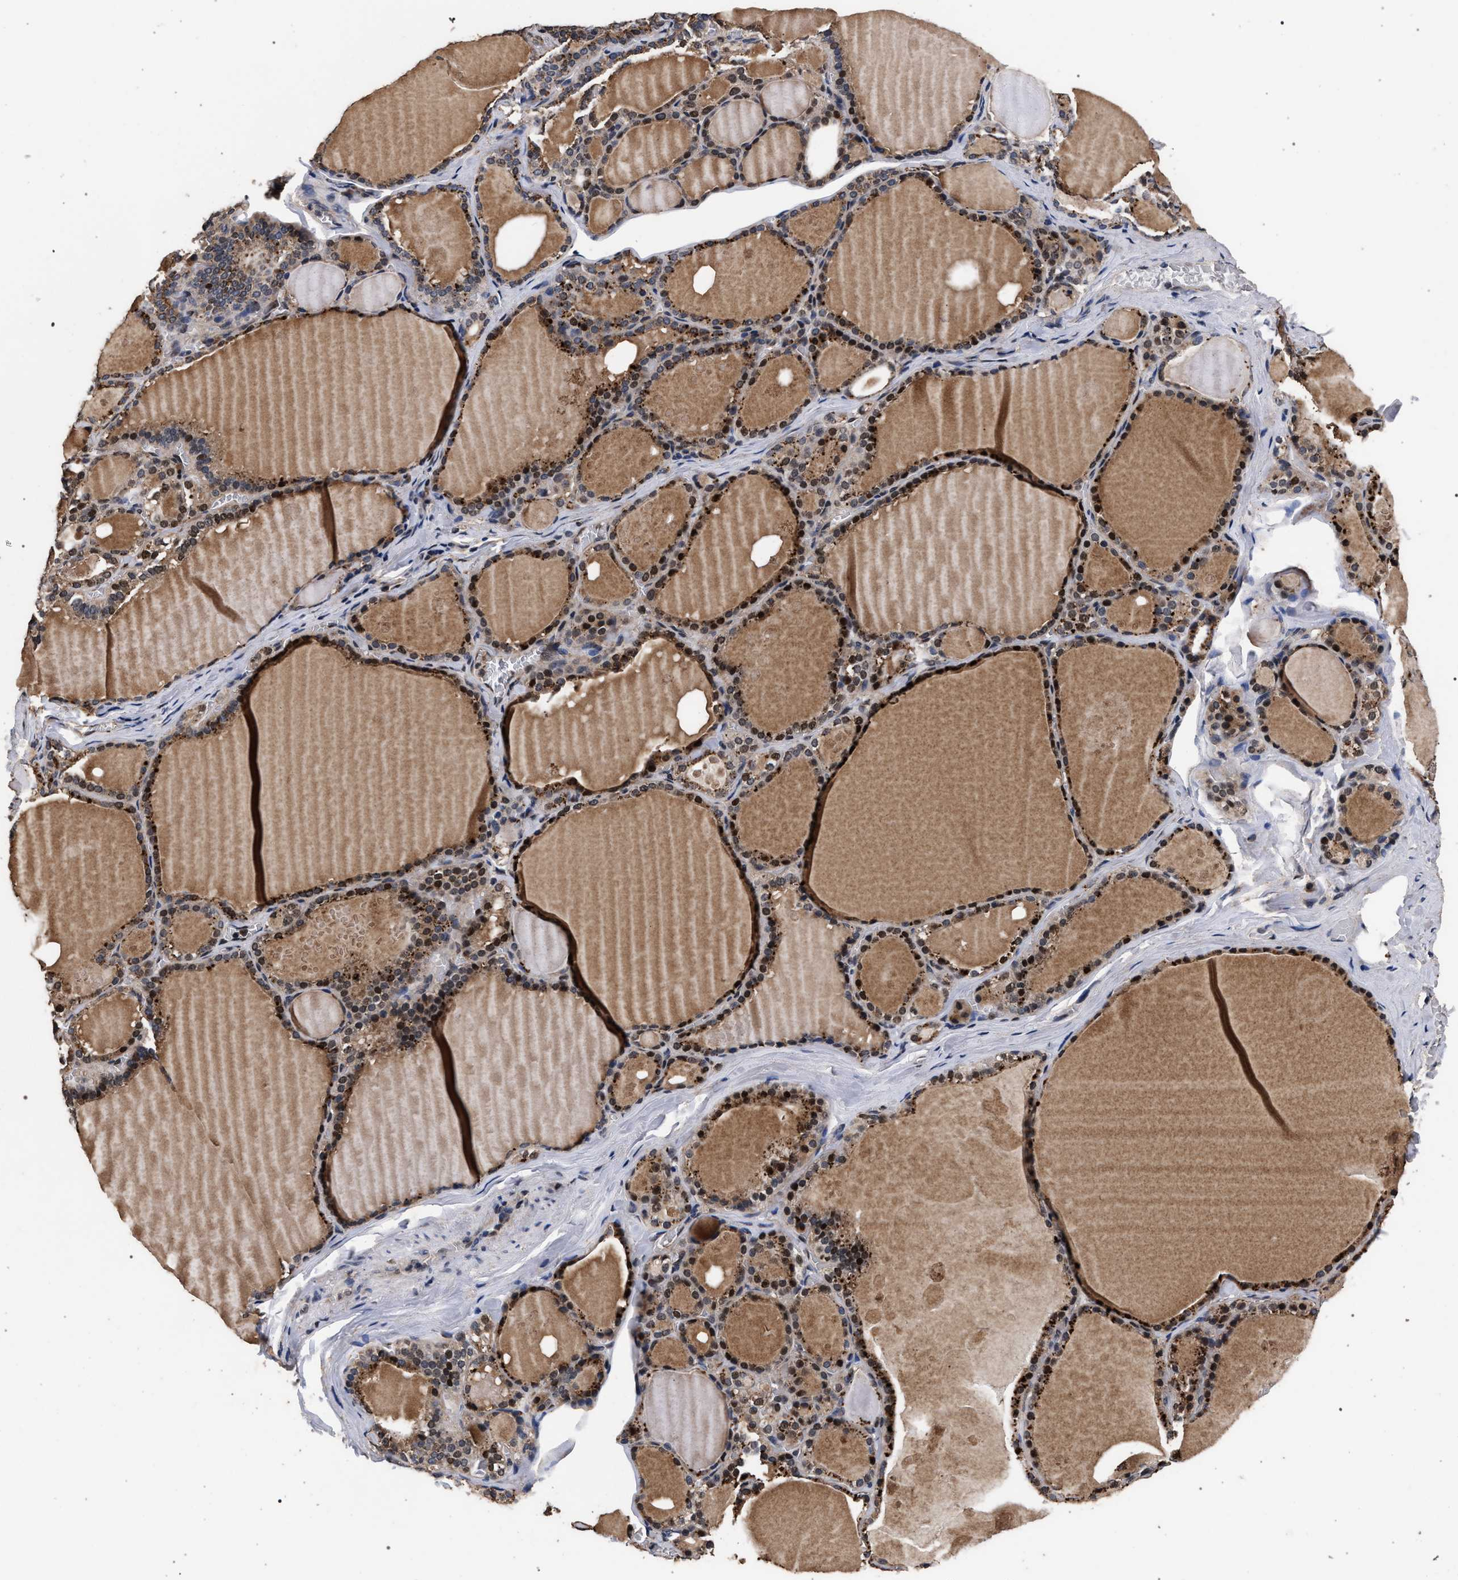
{"staining": {"intensity": "strong", "quantity": ">75%", "location": "cytoplasmic/membranous,nuclear"}, "tissue": "thyroid gland", "cell_type": "Glandular cells", "image_type": "normal", "snomed": [{"axis": "morphology", "description": "Normal tissue, NOS"}, {"axis": "topography", "description": "Thyroid gland"}], "caption": "Immunohistochemistry (IHC) (DAB (3,3'-diaminobenzidine)) staining of unremarkable human thyroid gland reveals strong cytoplasmic/membranous,nuclear protein expression in about >75% of glandular cells.", "gene": "ACOX1", "patient": {"sex": "male", "age": 56}}